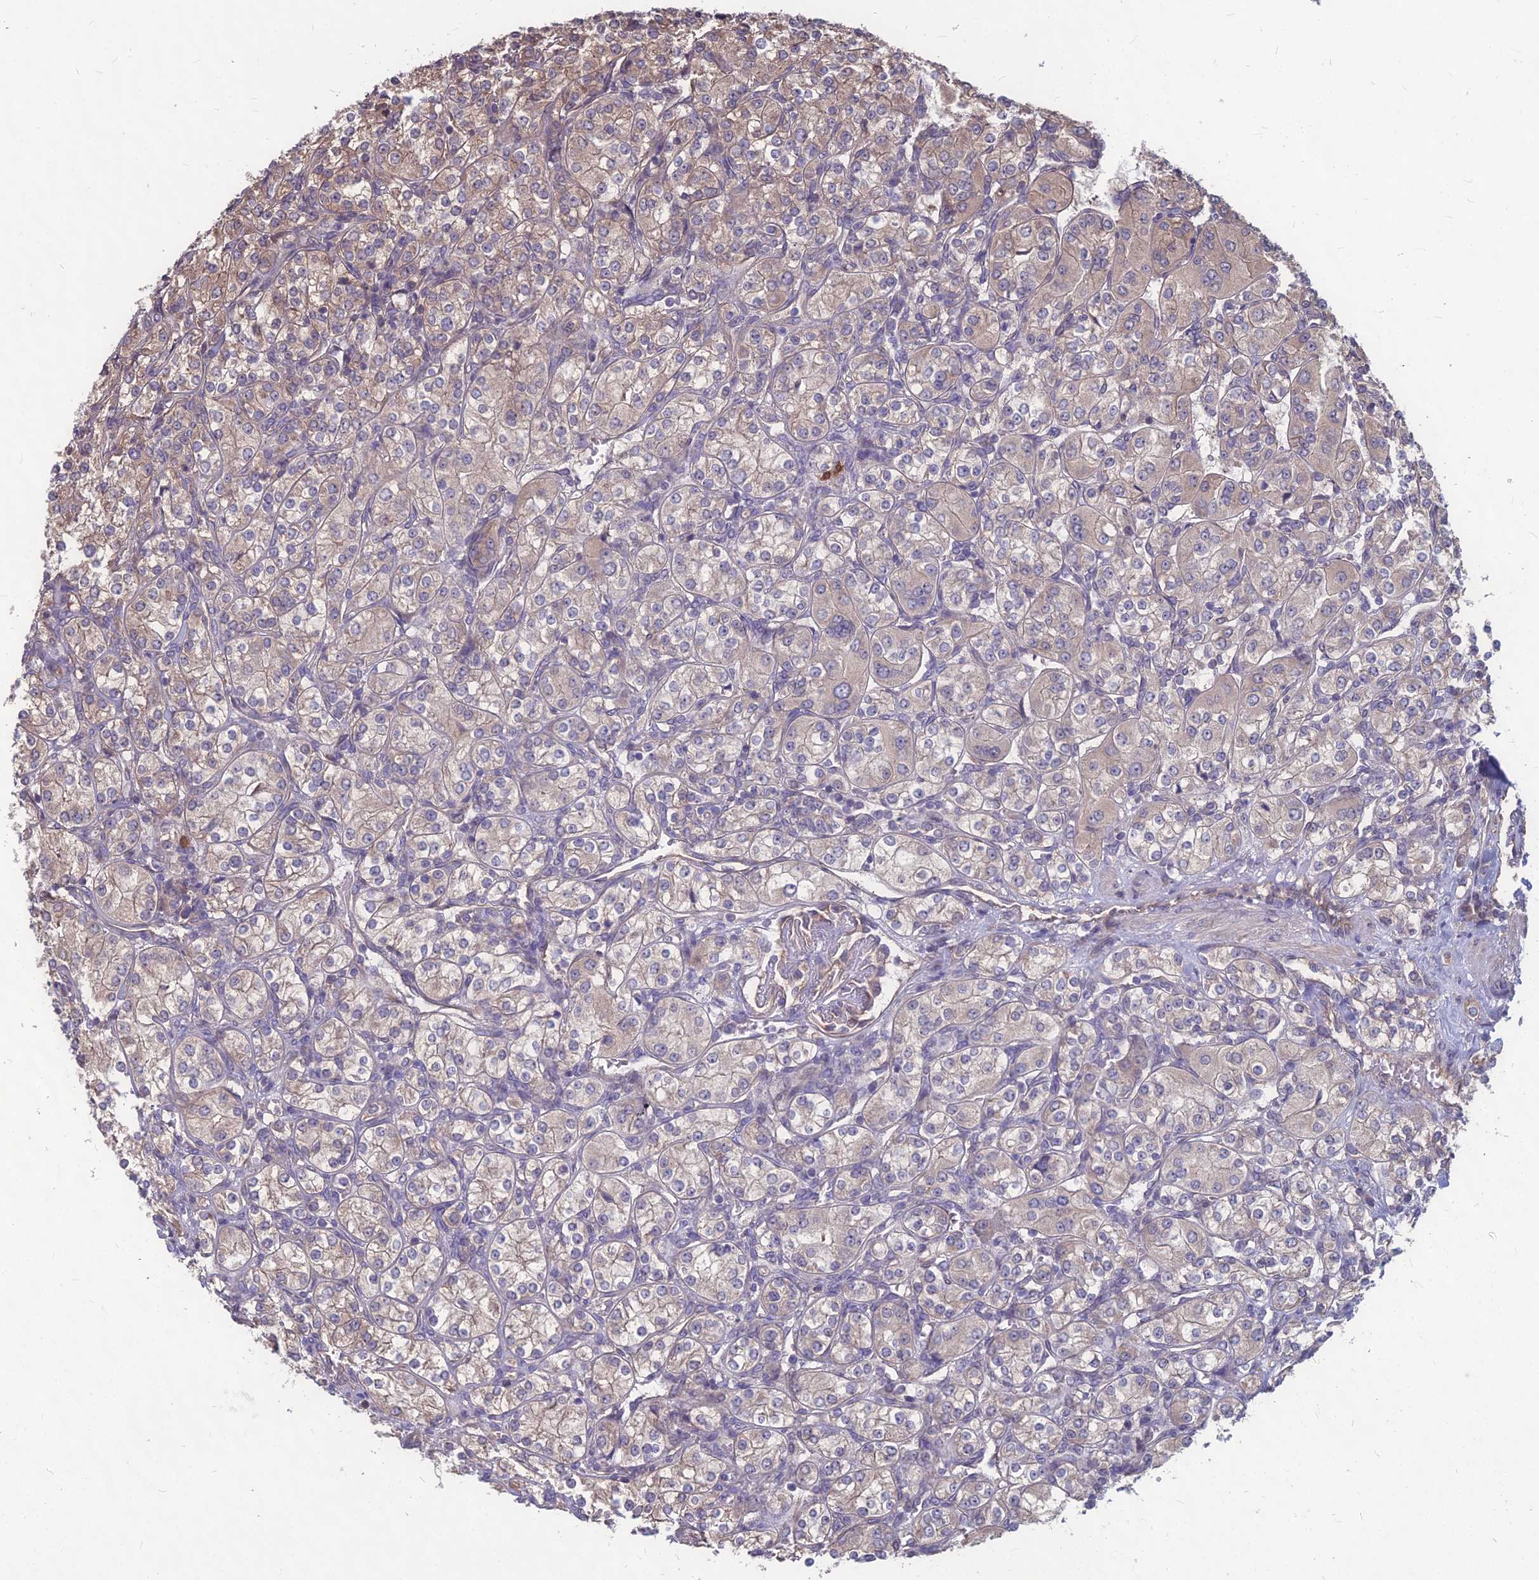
{"staining": {"intensity": "weak", "quantity": "<25%", "location": "cytoplasmic/membranous"}, "tissue": "renal cancer", "cell_type": "Tumor cells", "image_type": "cancer", "snomed": [{"axis": "morphology", "description": "Adenocarcinoma, NOS"}, {"axis": "topography", "description": "Kidney"}], "caption": "IHC image of neoplastic tissue: human renal adenocarcinoma stained with DAB (3,3'-diaminobenzidine) exhibits no significant protein staining in tumor cells.", "gene": "LSM6", "patient": {"sex": "male", "age": 77}}